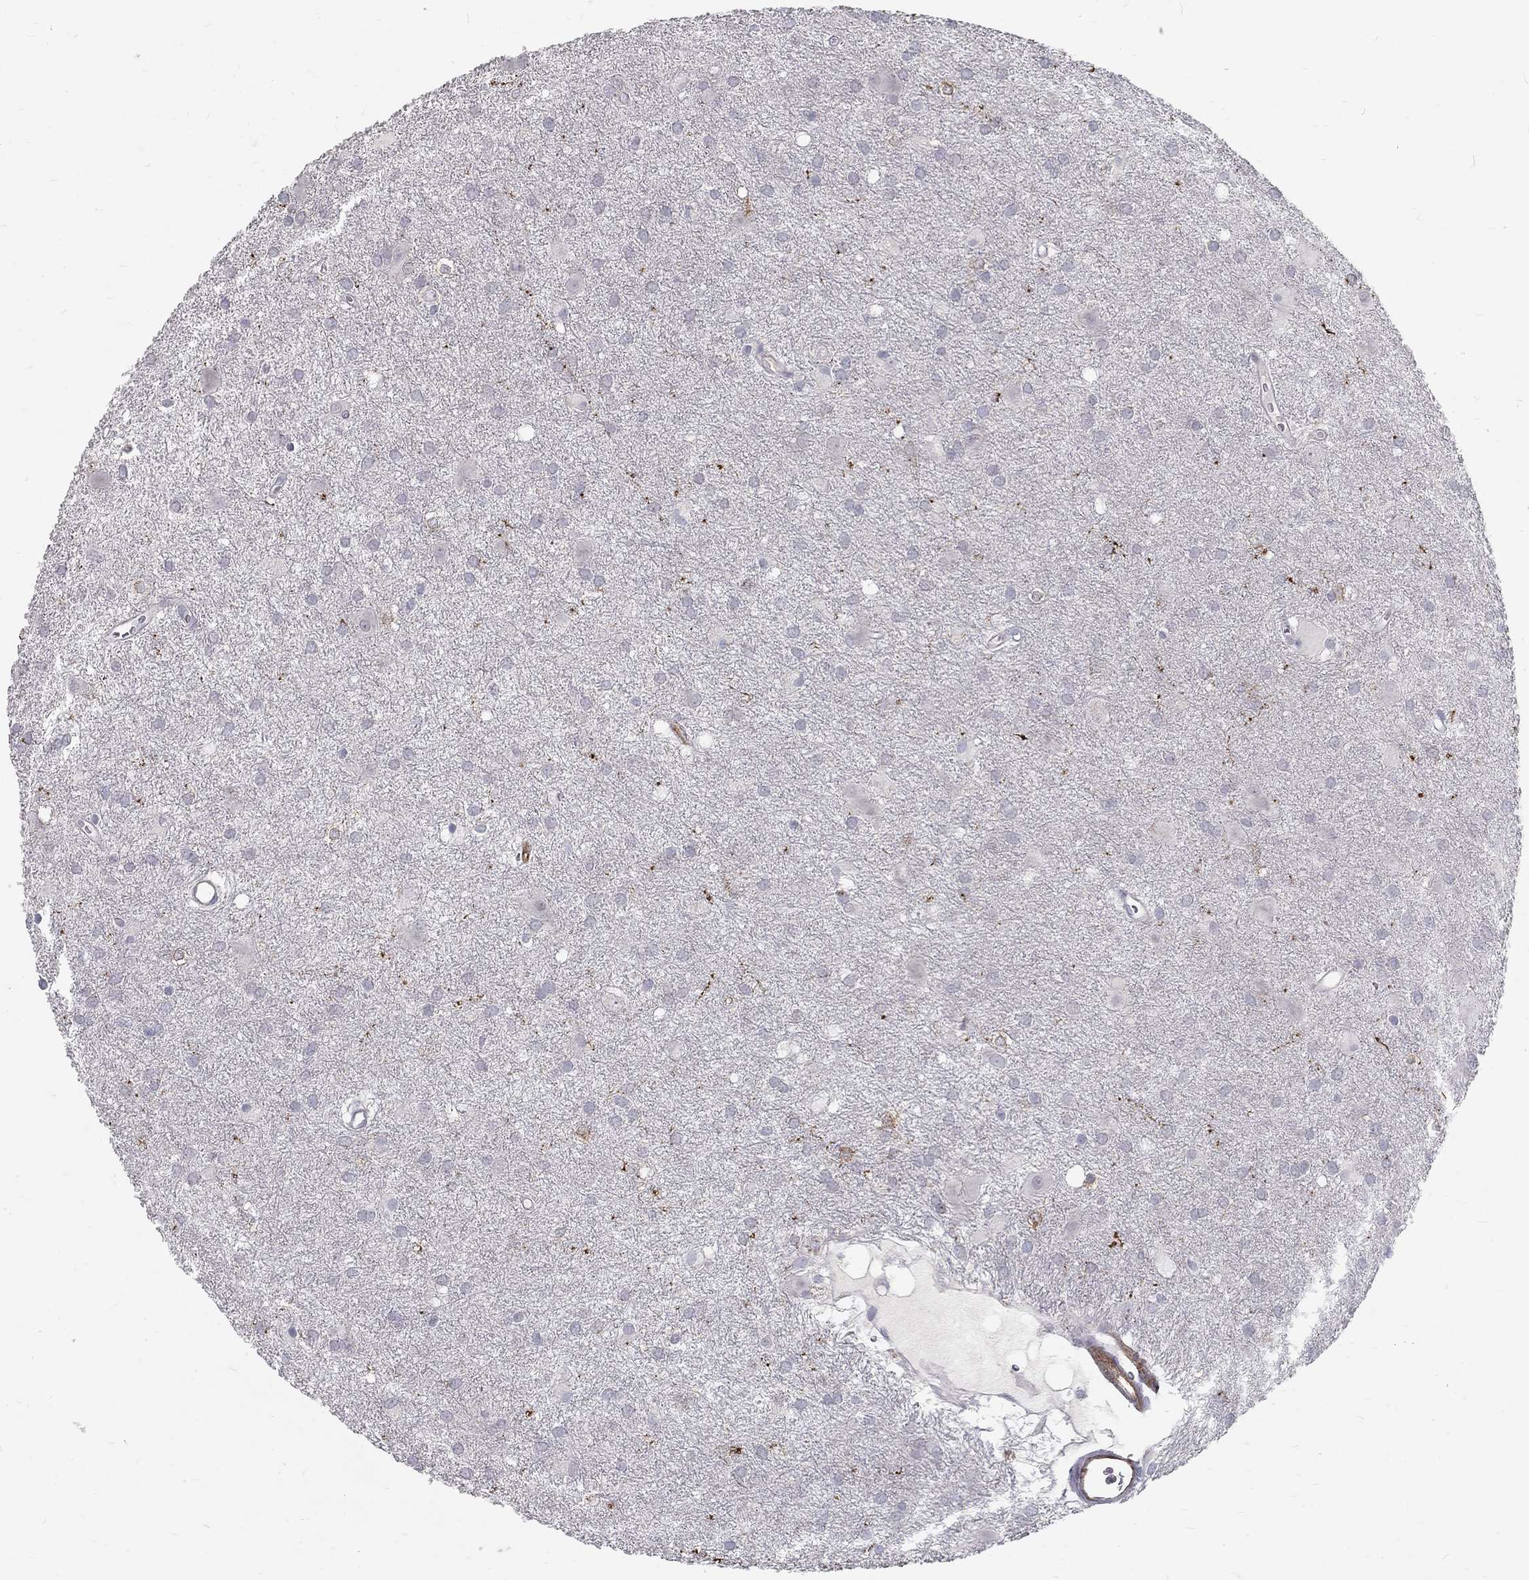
{"staining": {"intensity": "negative", "quantity": "none", "location": "none"}, "tissue": "glioma", "cell_type": "Tumor cells", "image_type": "cancer", "snomed": [{"axis": "morphology", "description": "Glioma, malignant, Low grade"}, {"axis": "topography", "description": "Brain"}], "caption": "Micrograph shows no protein expression in tumor cells of malignant low-grade glioma tissue.", "gene": "NOS1", "patient": {"sex": "male", "age": 58}}